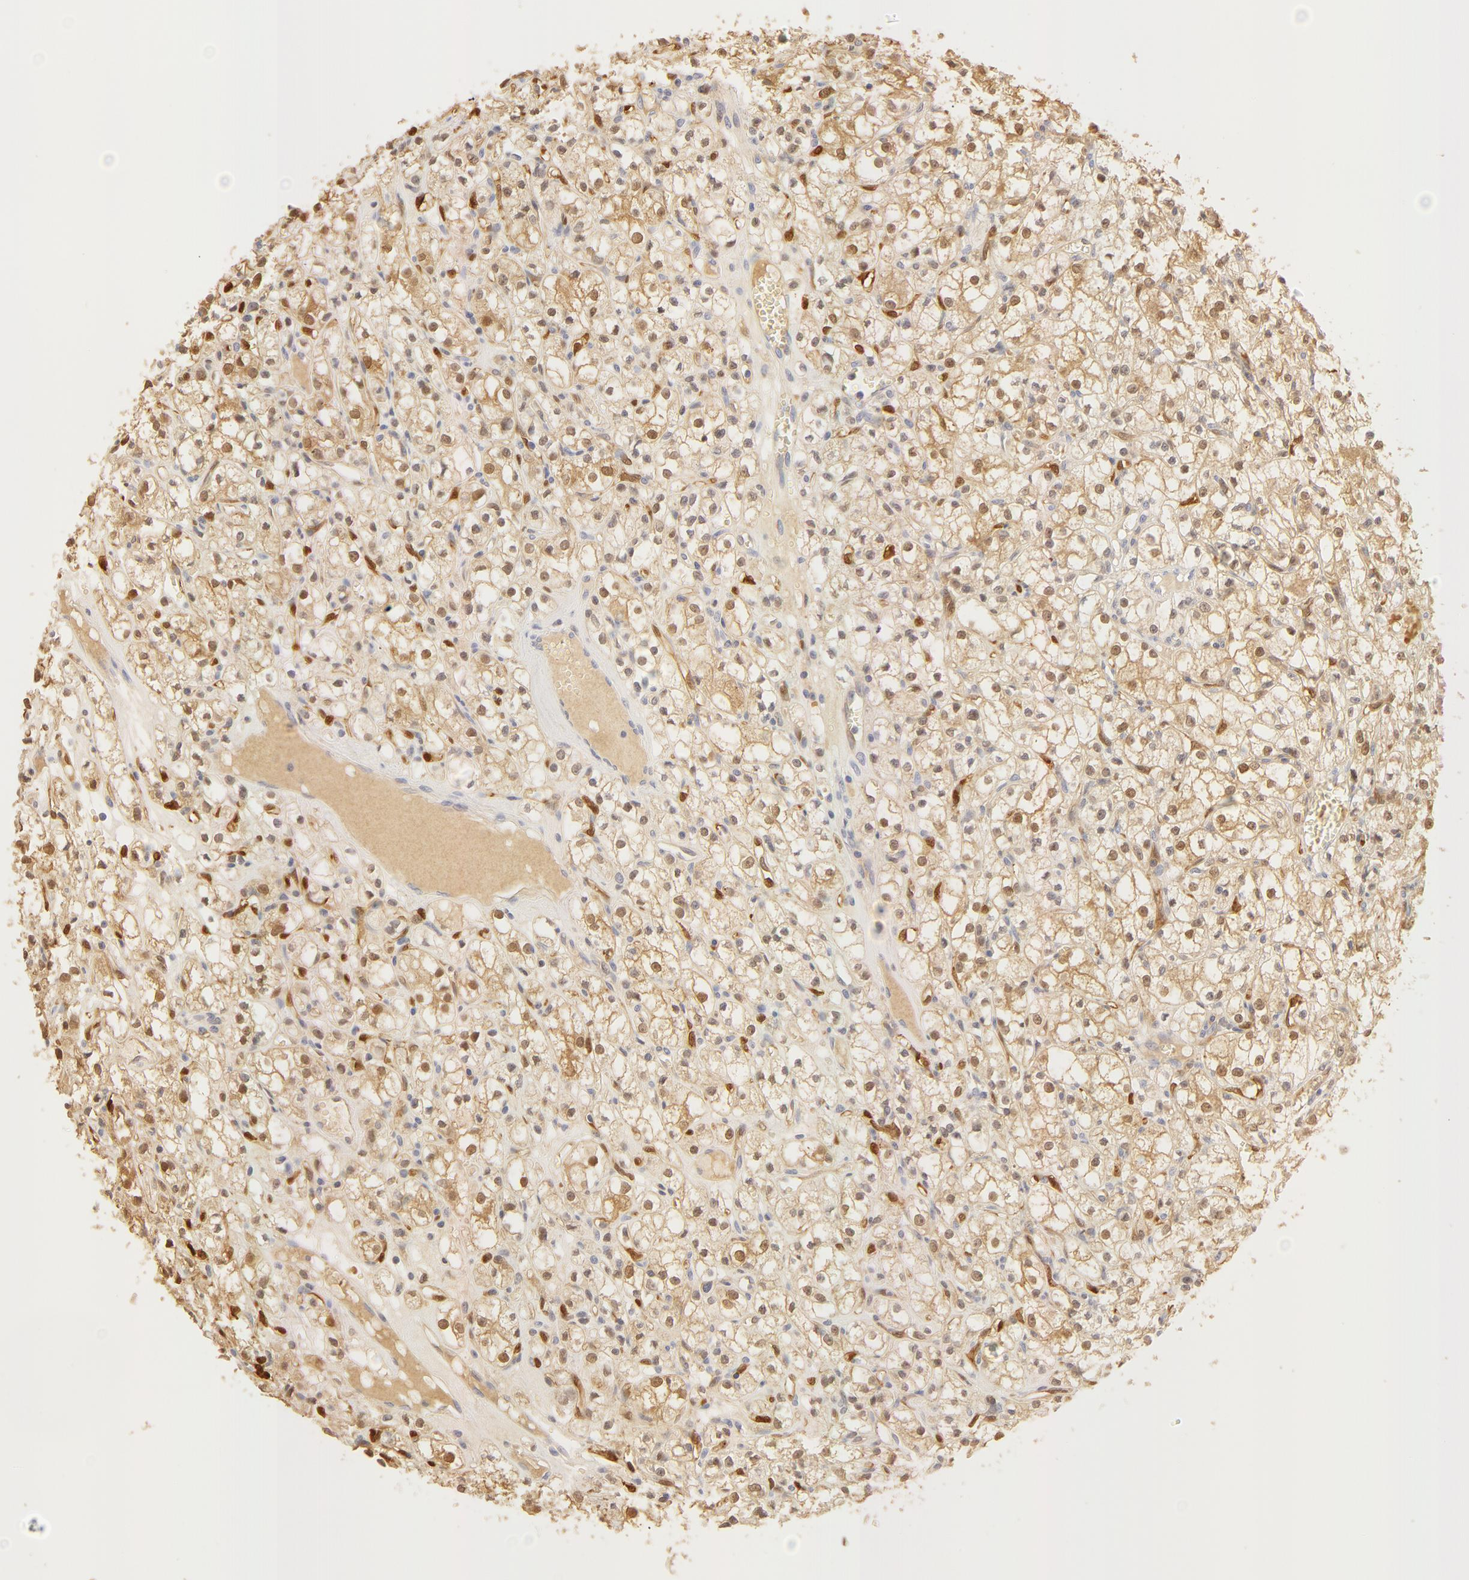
{"staining": {"intensity": "weak", "quantity": "25%-75%", "location": "nuclear"}, "tissue": "renal cancer", "cell_type": "Tumor cells", "image_type": "cancer", "snomed": [{"axis": "morphology", "description": "Adenocarcinoma, NOS"}, {"axis": "topography", "description": "Kidney"}], "caption": "An image showing weak nuclear positivity in about 25%-75% of tumor cells in adenocarcinoma (renal), as visualized by brown immunohistochemical staining.", "gene": "CA2", "patient": {"sex": "male", "age": 61}}